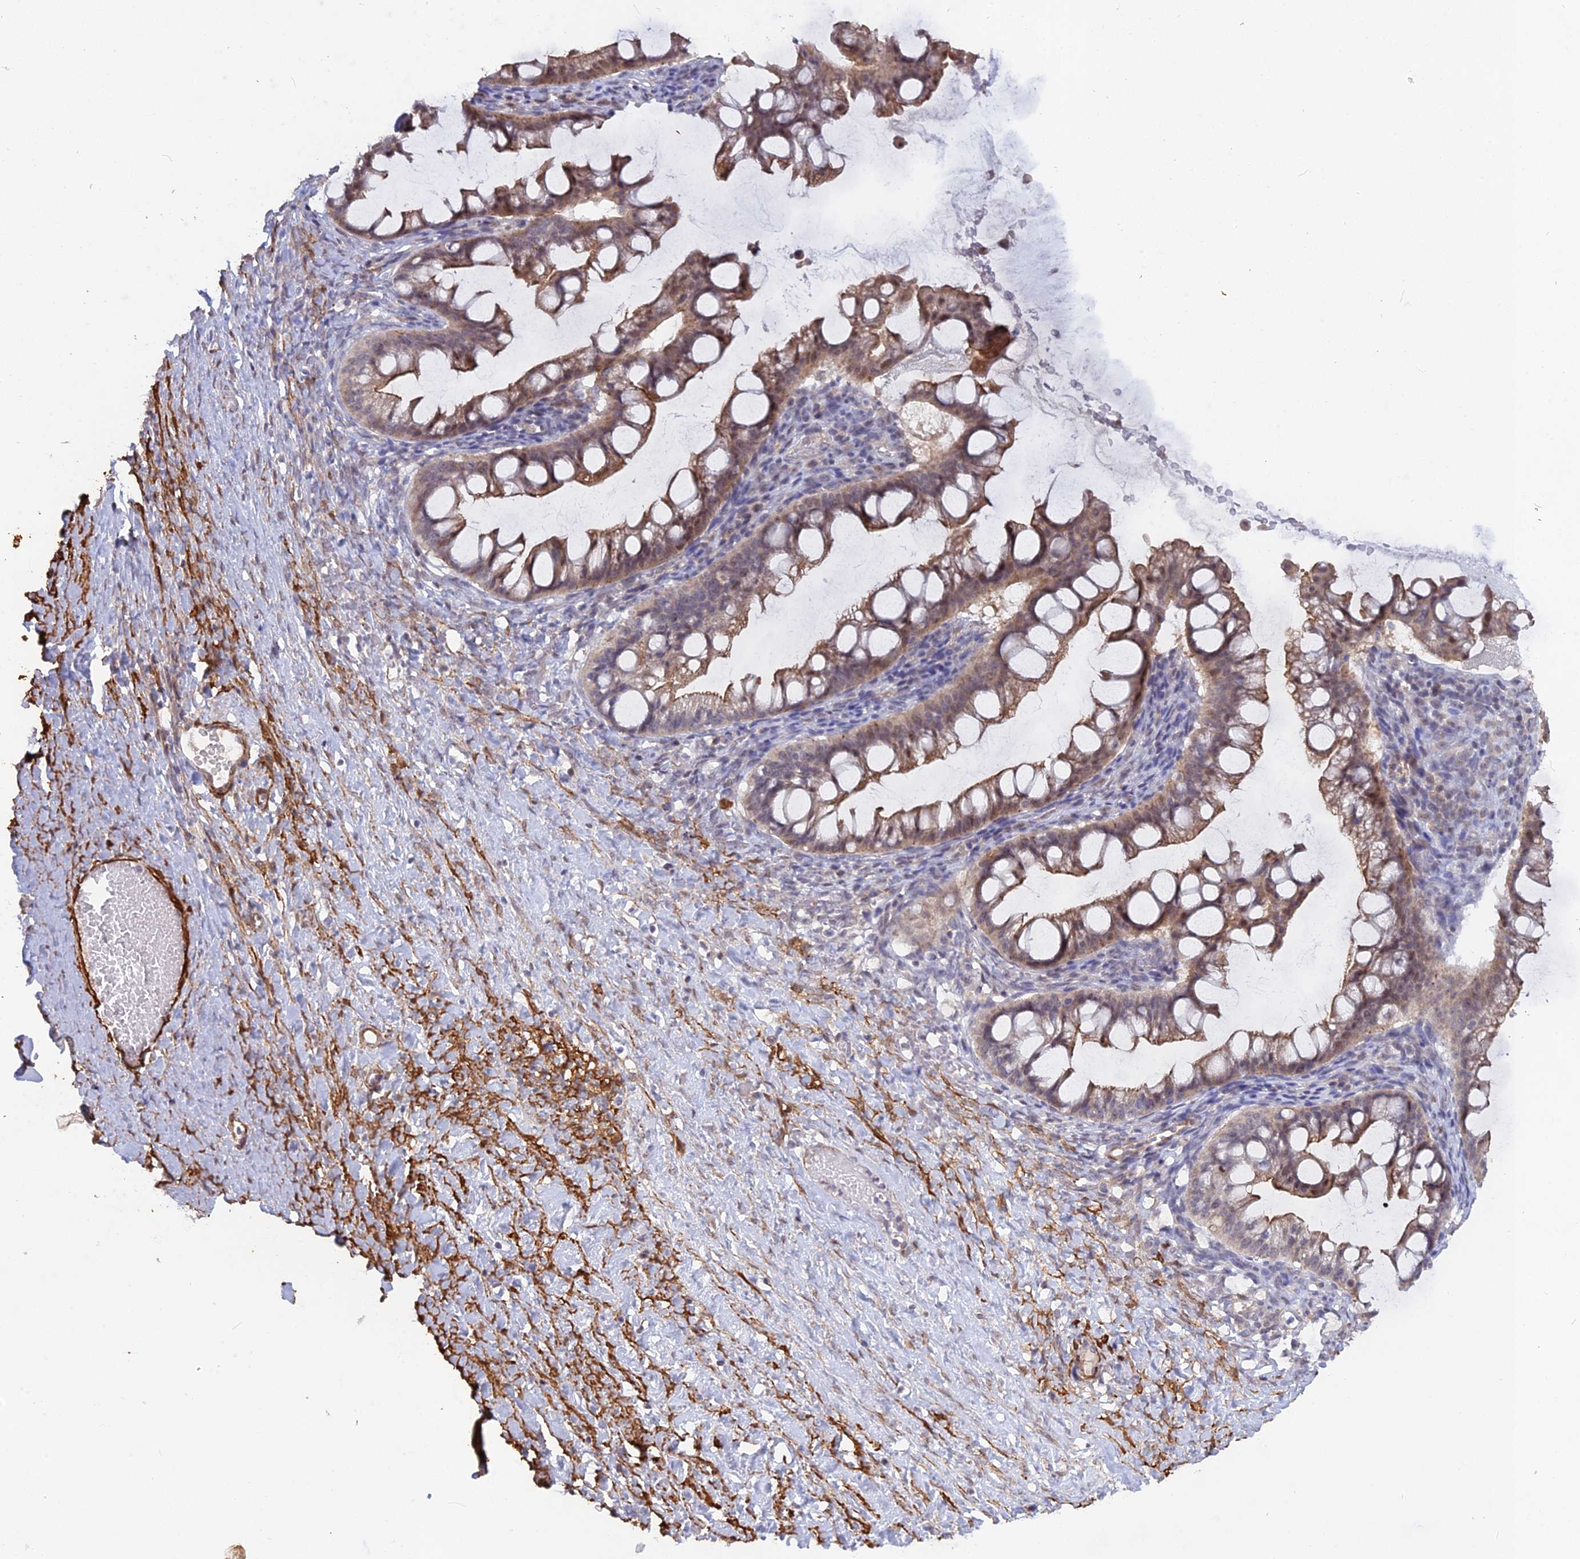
{"staining": {"intensity": "moderate", "quantity": "25%-75%", "location": "cytoplasmic/membranous"}, "tissue": "ovarian cancer", "cell_type": "Tumor cells", "image_type": "cancer", "snomed": [{"axis": "morphology", "description": "Cystadenocarcinoma, mucinous, NOS"}, {"axis": "topography", "description": "Ovary"}], "caption": "Immunohistochemistry (IHC) staining of ovarian cancer (mucinous cystadenocarcinoma), which reveals medium levels of moderate cytoplasmic/membranous expression in about 25%-75% of tumor cells indicating moderate cytoplasmic/membranous protein staining. The staining was performed using DAB (brown) for protein detection and nuclei were counterstained in hematoxylin (blue).", "gene": "CCDC154", "patient": {"sex": "female", "age": 73}}